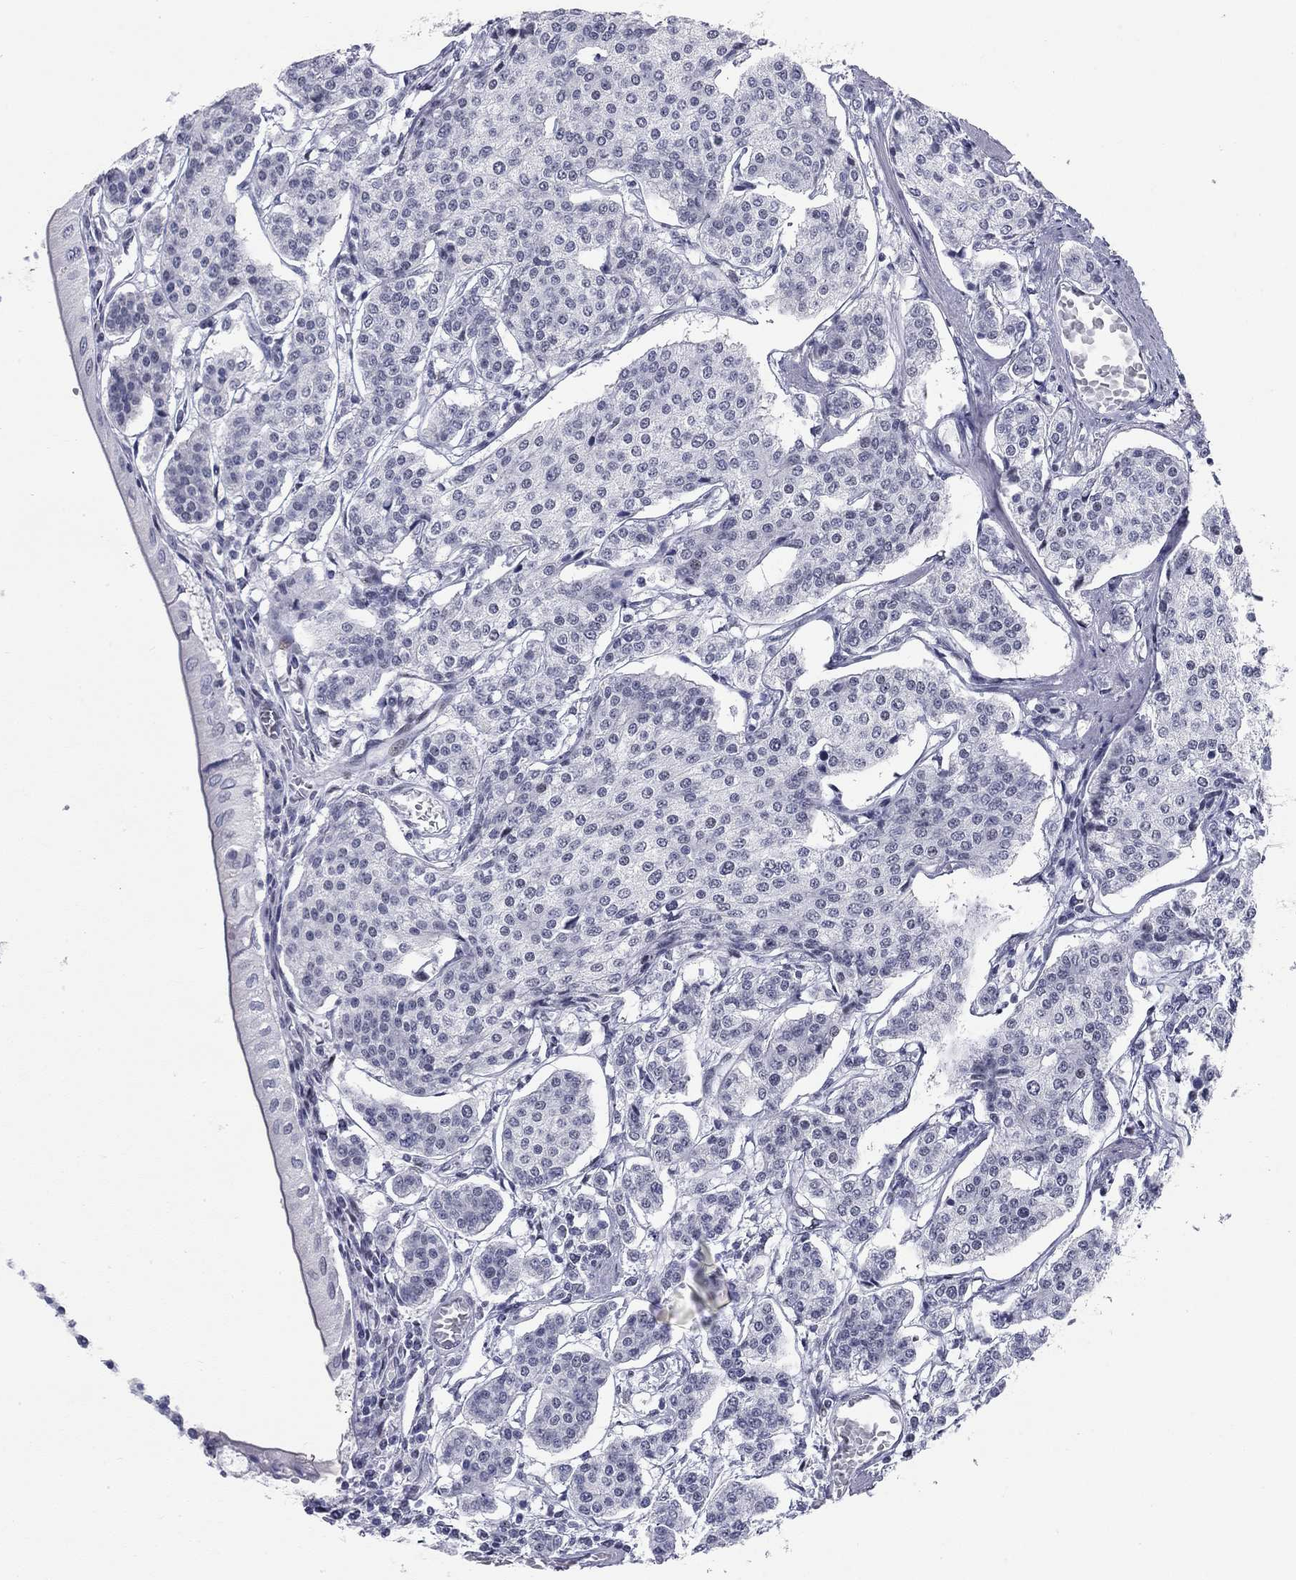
{"staining": {"intensity": "negative", "quantity": "none", "location": "none"}, "tissue": "carcinoid", "cell_type": "Tumor cells", "image_type": "cancer", "snomed": [{"axis": "morphology", "description": "Carcinoid, malignant, NOS"}, {"axis": "topography", "description": "Small intestine"}], "caption": "Image shows no protein expression in tumor cells of carcinoid tissue.", "gene": "ASF1B", "patient": {"sex": "female", "age": 65}}